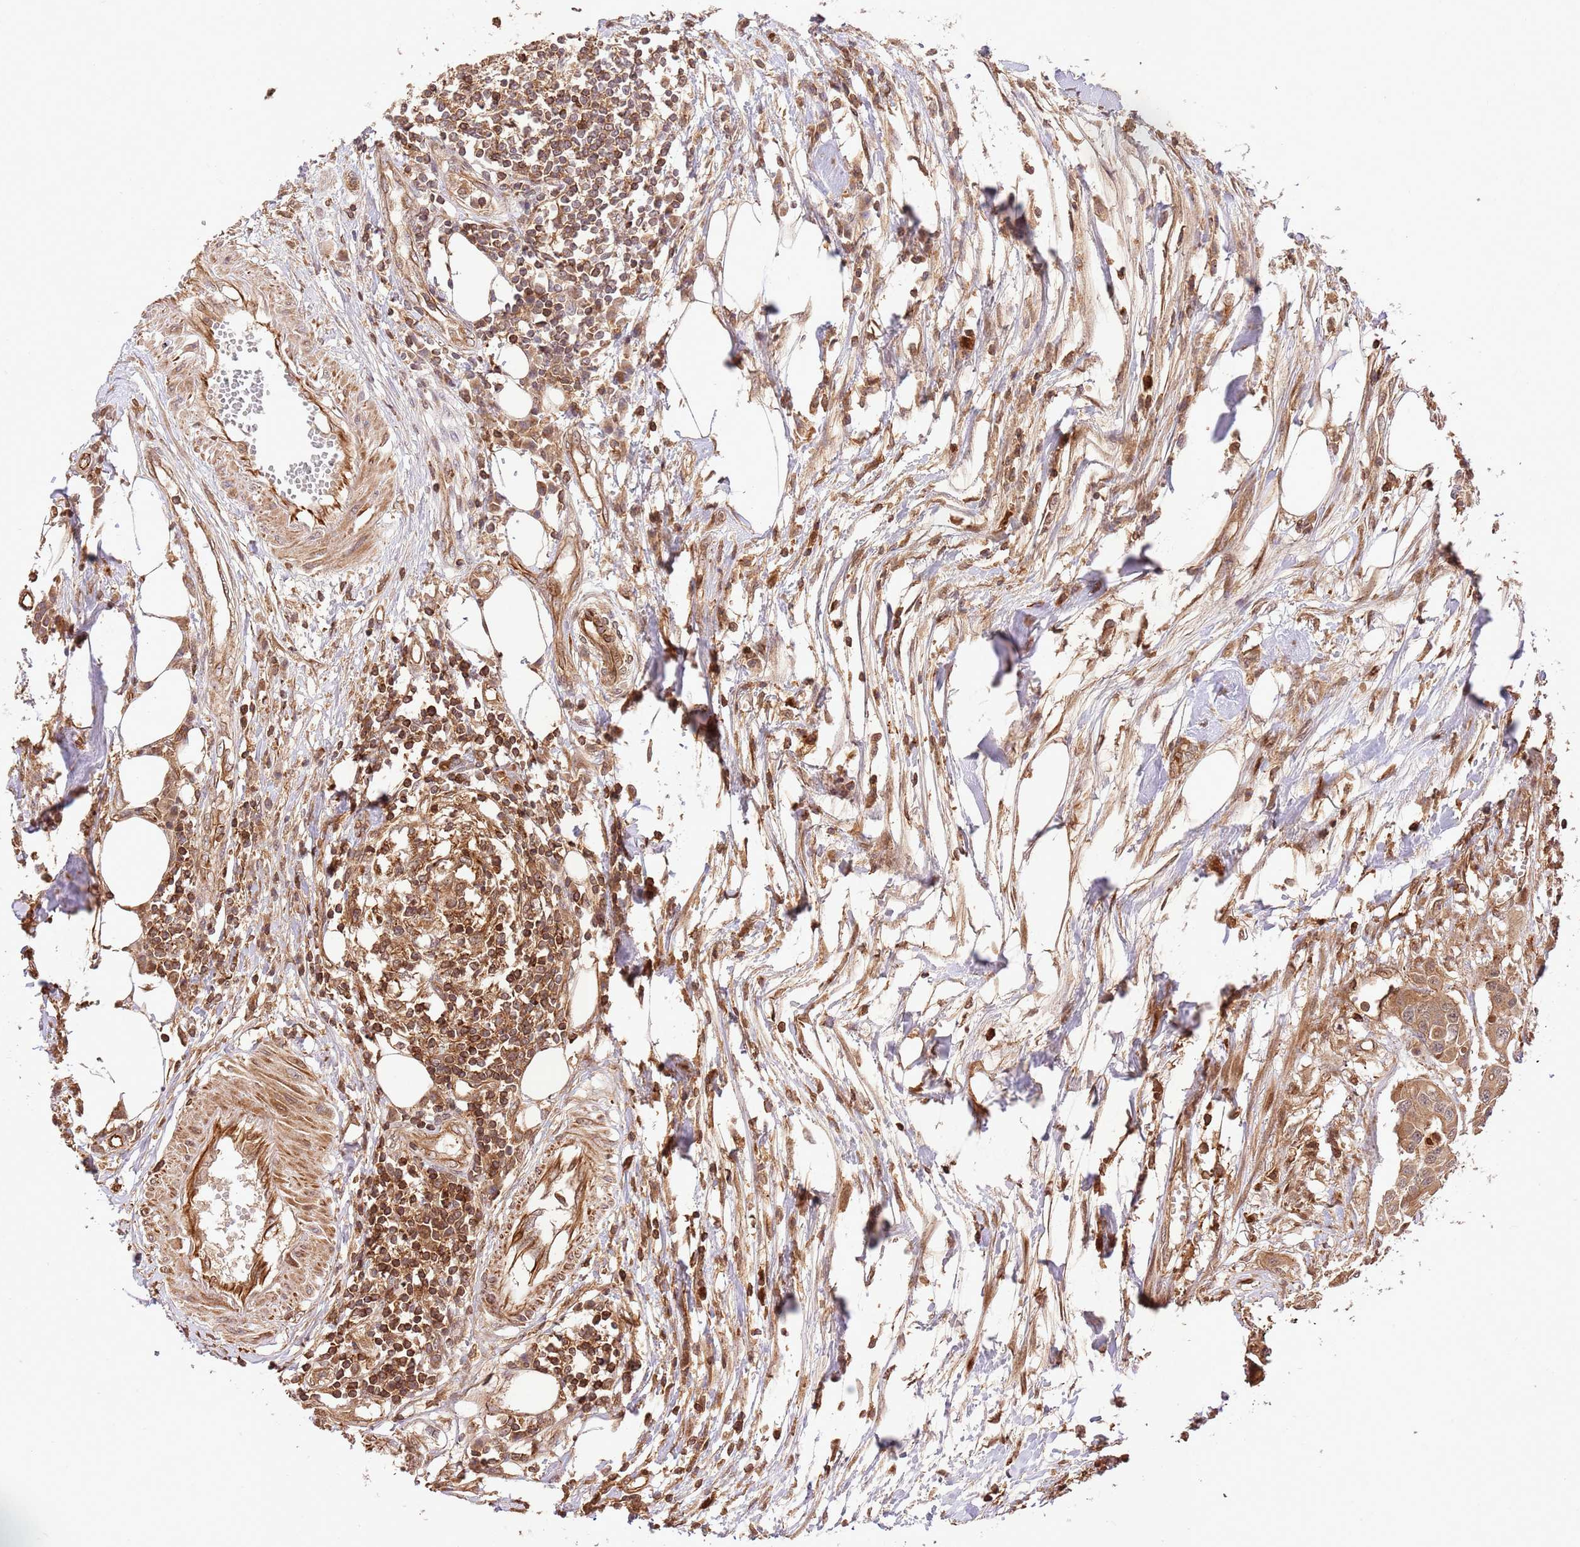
{"staining": {"intensity": "moderate", "quantity": ">75%", "location": "cytoplasmic/membranous"}, "tissue": "colorectal cancer", "cell_type": "Tumor cells", "image_type": "cancer", "snomed": [{"axis": "morphology", "description": "Adenocarcinoma, NOS"}, {"axis": "topography", "description": "Colon"}], "caption": "IHC micrograph of colorectal adenocarcinoma stained for a protein (brown), which exhibits medium levels of moderate cytoplasmic/membranous staining in approximately >75% of tumor cells.", "gene": "KATNAL2", "patient": {"sex": "male", "age": 77}}